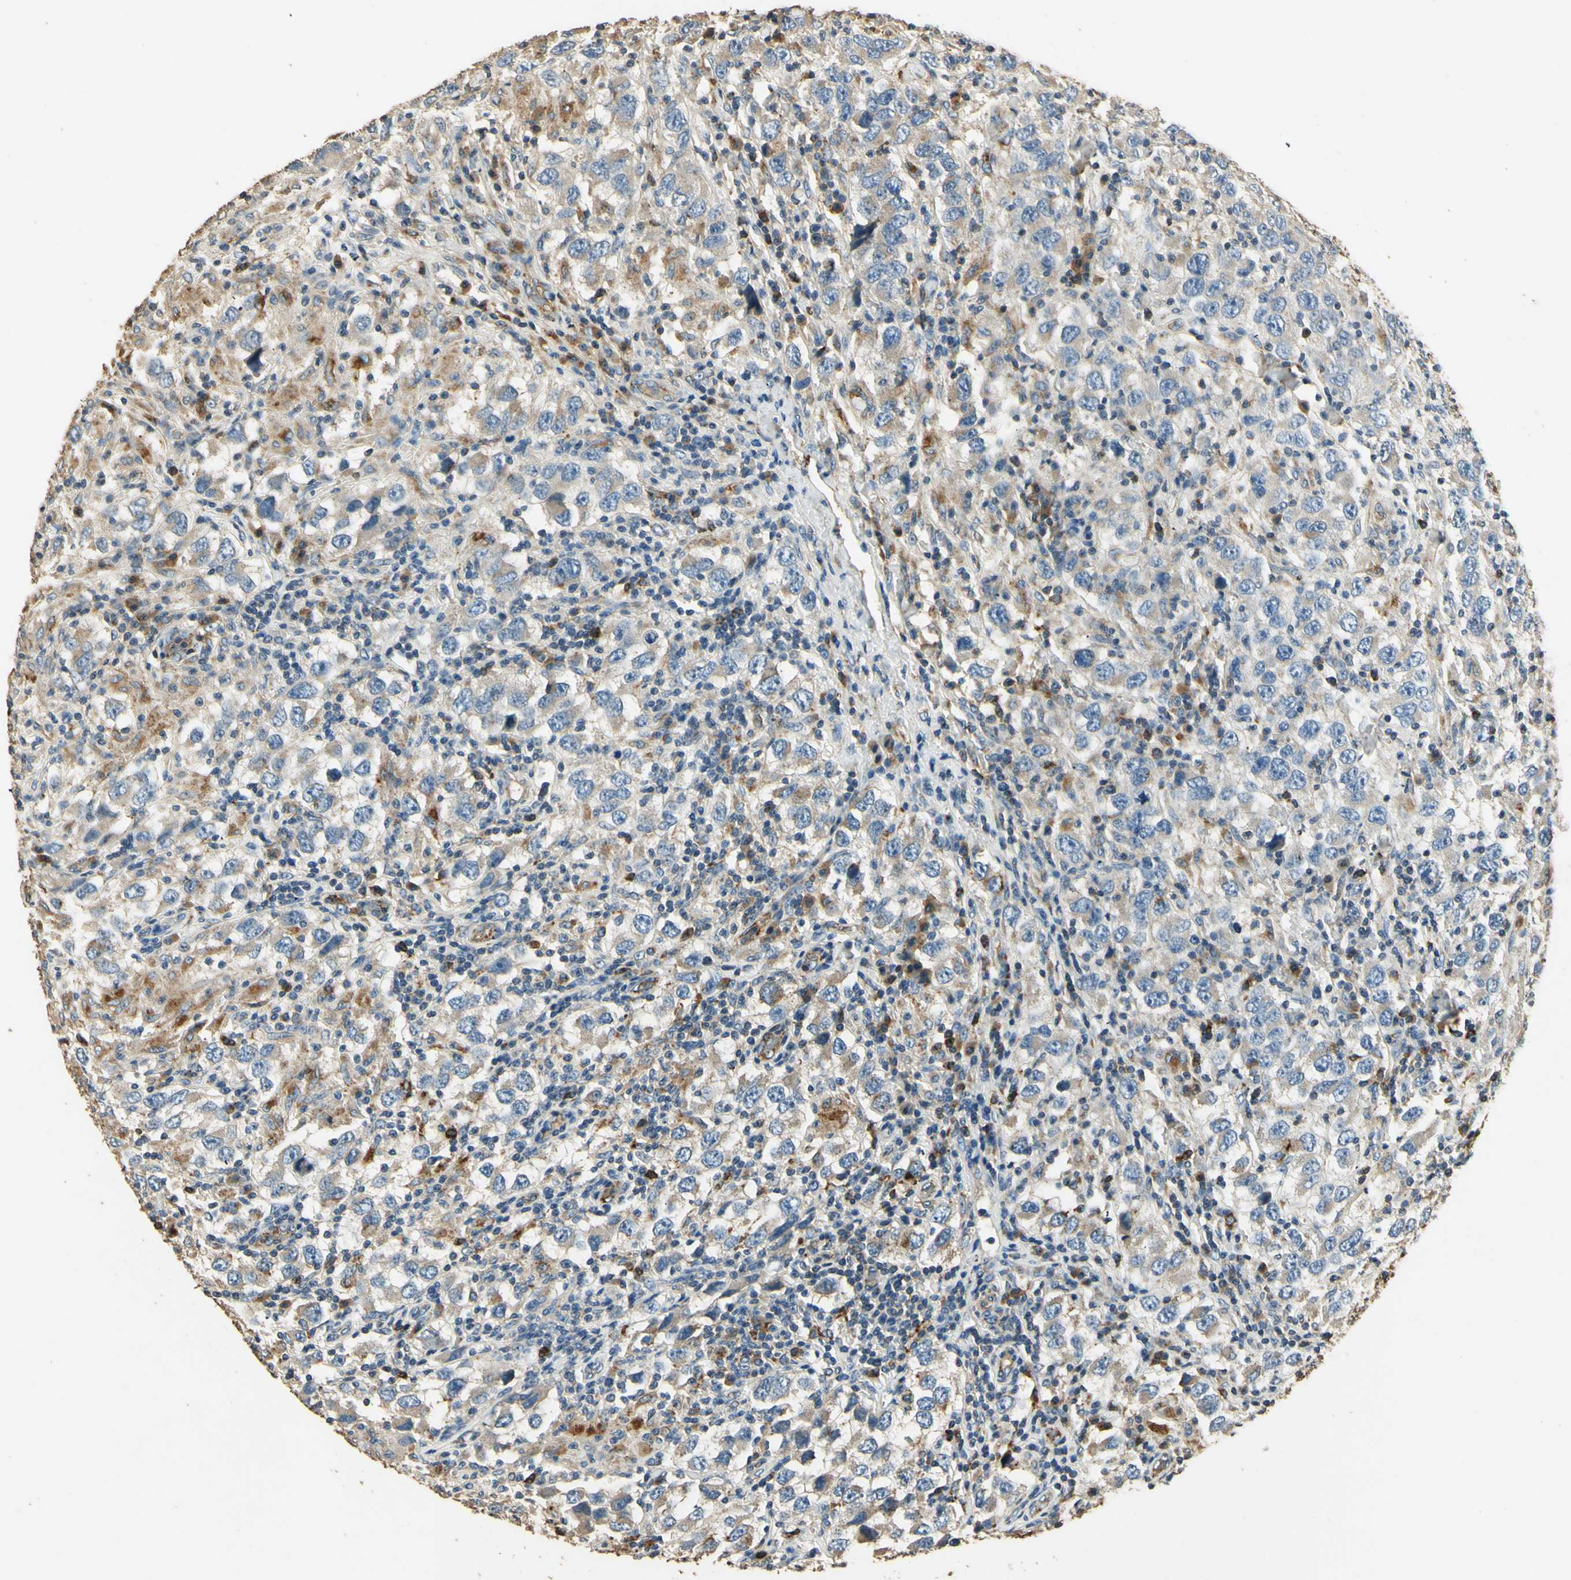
{"staining": {"intensity": "weak", "quantity": "<25%", "location": "cytoplasmic/membranous"}, "tissue": "testis cancer", "cell_type": "Tumor cells", "image_type": "cancer", "snomed": [{"axis": "morphology", "description": "Carcinoma, Embryonal, NOS"}, {"axis": "topography", "description": "Testis"}], "caption": "Immunohistochemical staining of human embryonal carcinoma (testis) exhibits no significant expression in tumor cells. The staining is performed using DAB brown chromogen with nuclei counter-stained in using hematoxylin.", "gene": "ARHGEF17", "patient": {"sex": "male", "age": 21}}